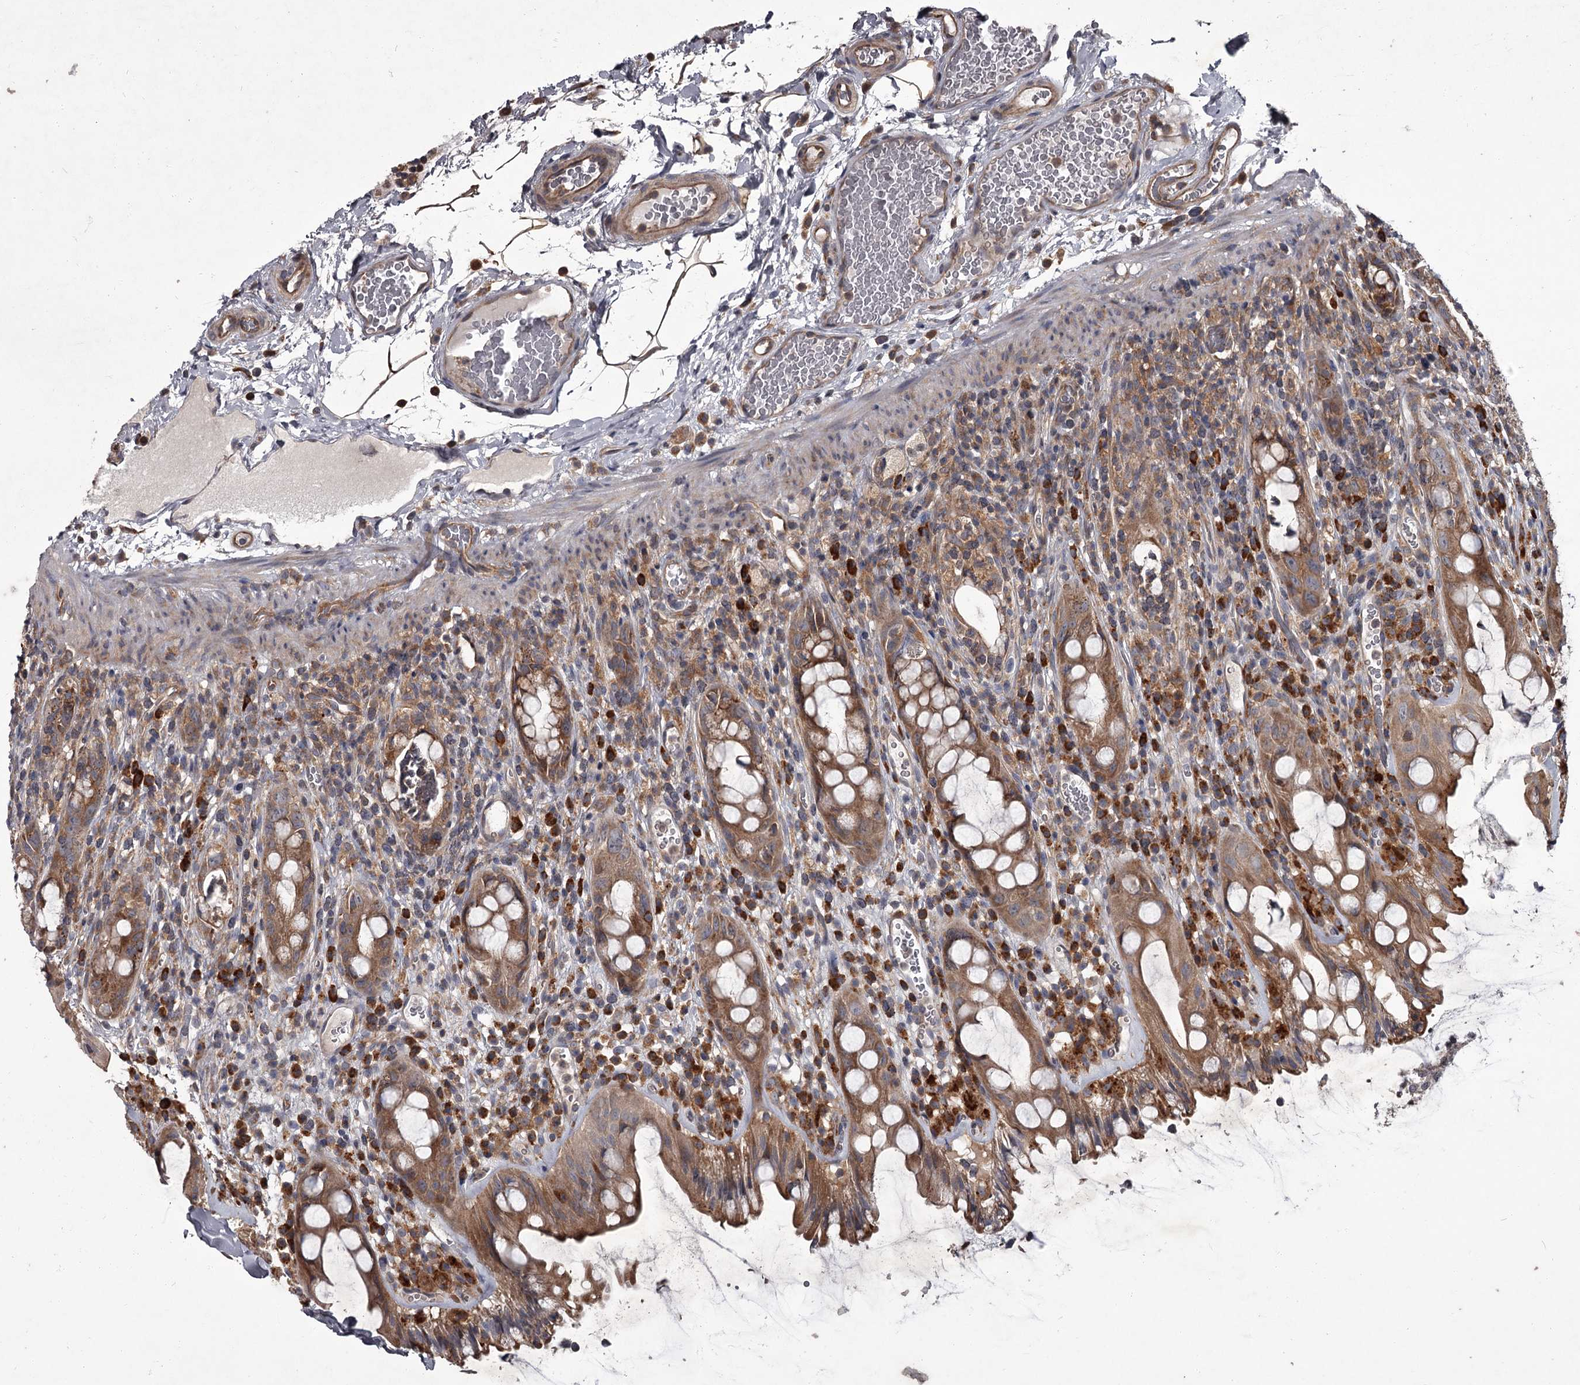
{"staining": {"intensity": "moderate", "quantity": ">75%", "location": "cytoplasmic/membranous"}, "tissue": "rectum", "cell_type": "Glandular cells", "image_type": "normal", "snomed": [{"axis": "morphology", "description": "Normal tissue, NOS"}, {"axis": "topography", "description": "Rectum"}], "caption": "Glandular cells demonstrate moderate cytoplasmic/membranous expression in approximately >75% of cells in unremarkable rectum.", "gene": "UNC93B1", "patient": {"sex": "female", "age": 57}}